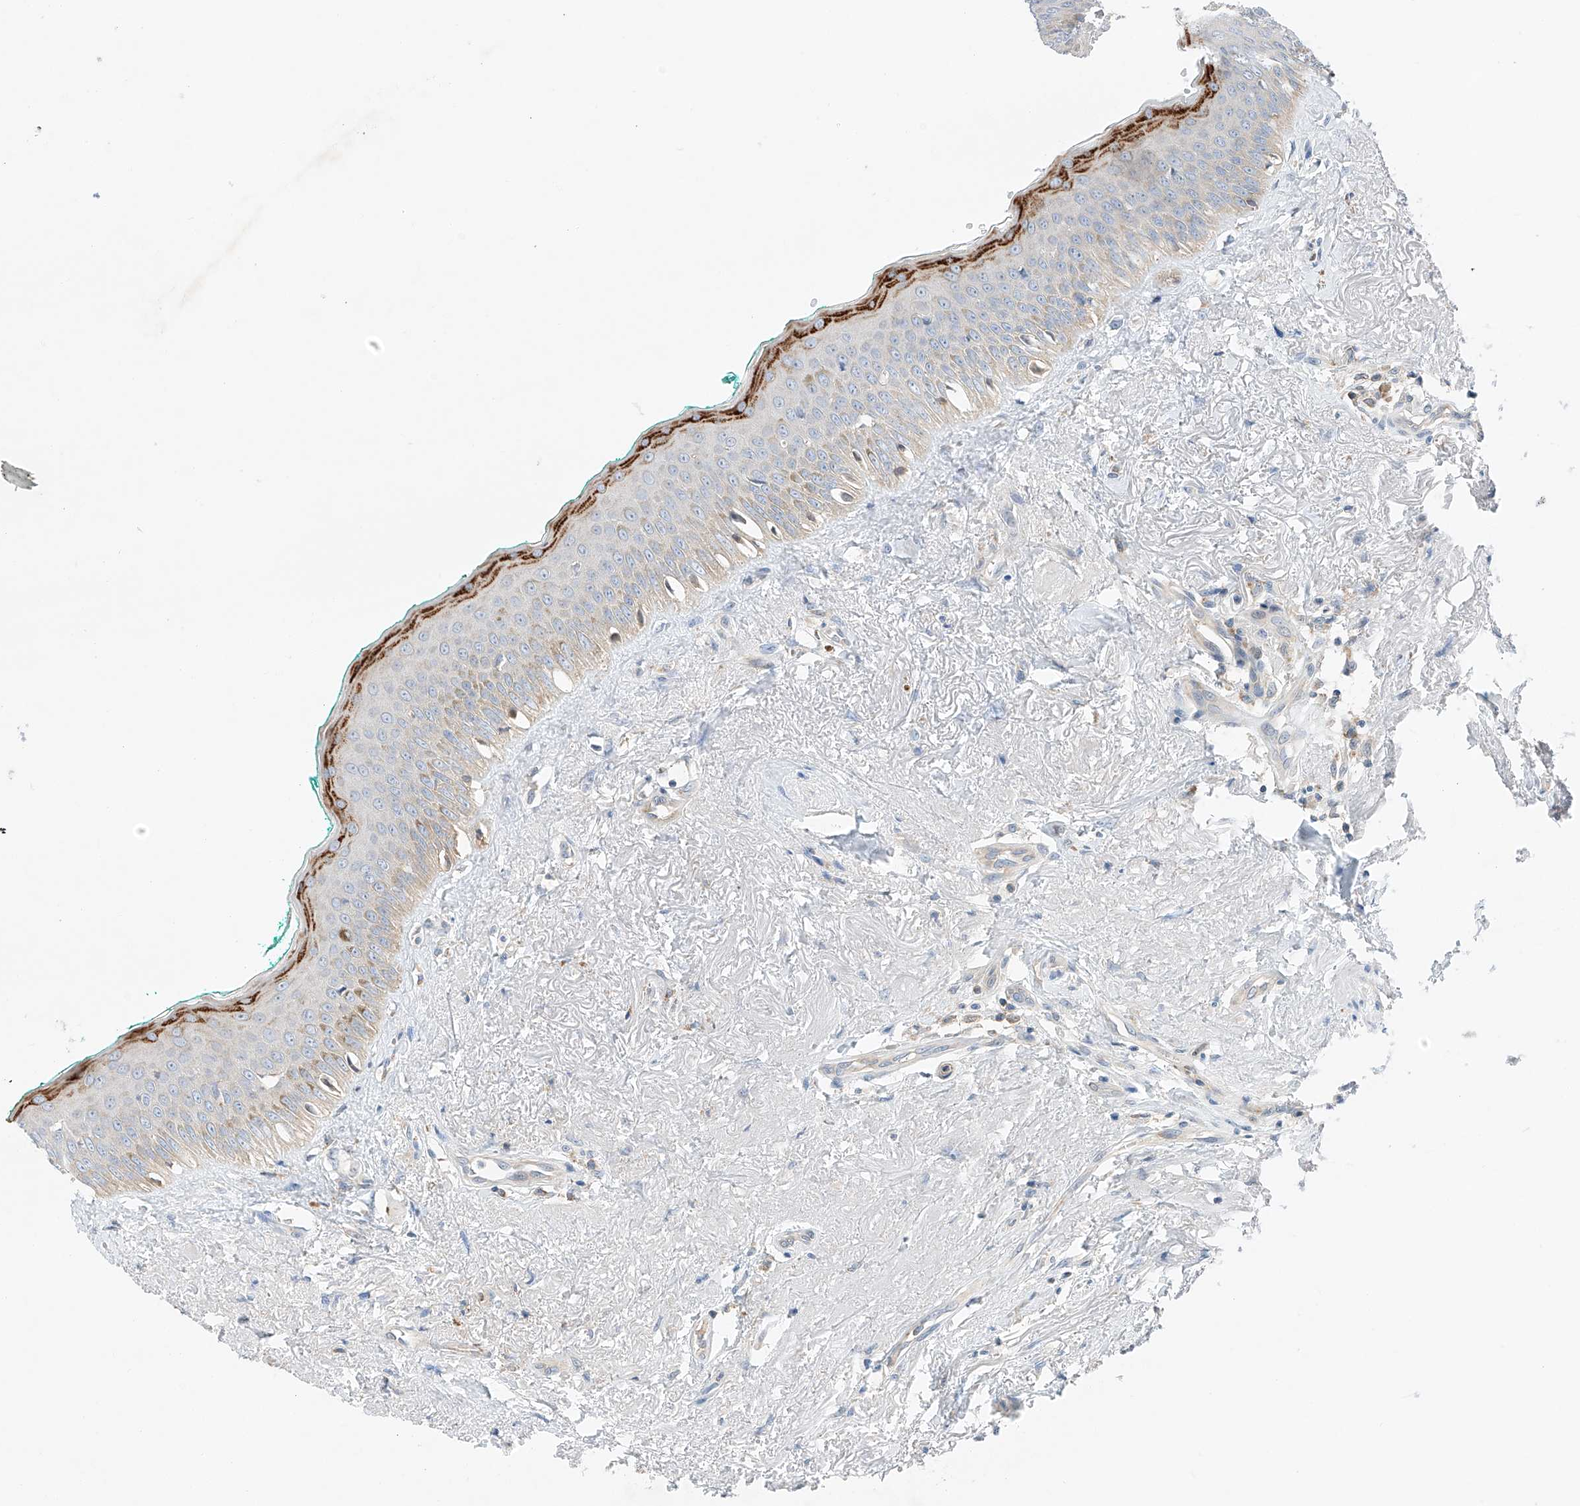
{"staining": {"intensity": "strong", "quantity": "<25%", "location": "cytoplasmic/membranous"}, "tissue": "oral mucosa", "cell_type": "Squamous epithelial cells", "image_type": "normal", "snomed": [{"axis": "morphology", "description": "Normal tissue, NOS"}, {"axis": "topography", "description": "Oral tissue"}], "caption": "This histopathology image reveals immunohistochemistry (IHC) staining of benign human oral mucosa, with medium strong cytoplasmic/membranous expression in approximately <25% of squamous epithelial cells.", "gene": "RUSC1", "patient": {"sex": "female", "age": 70}}